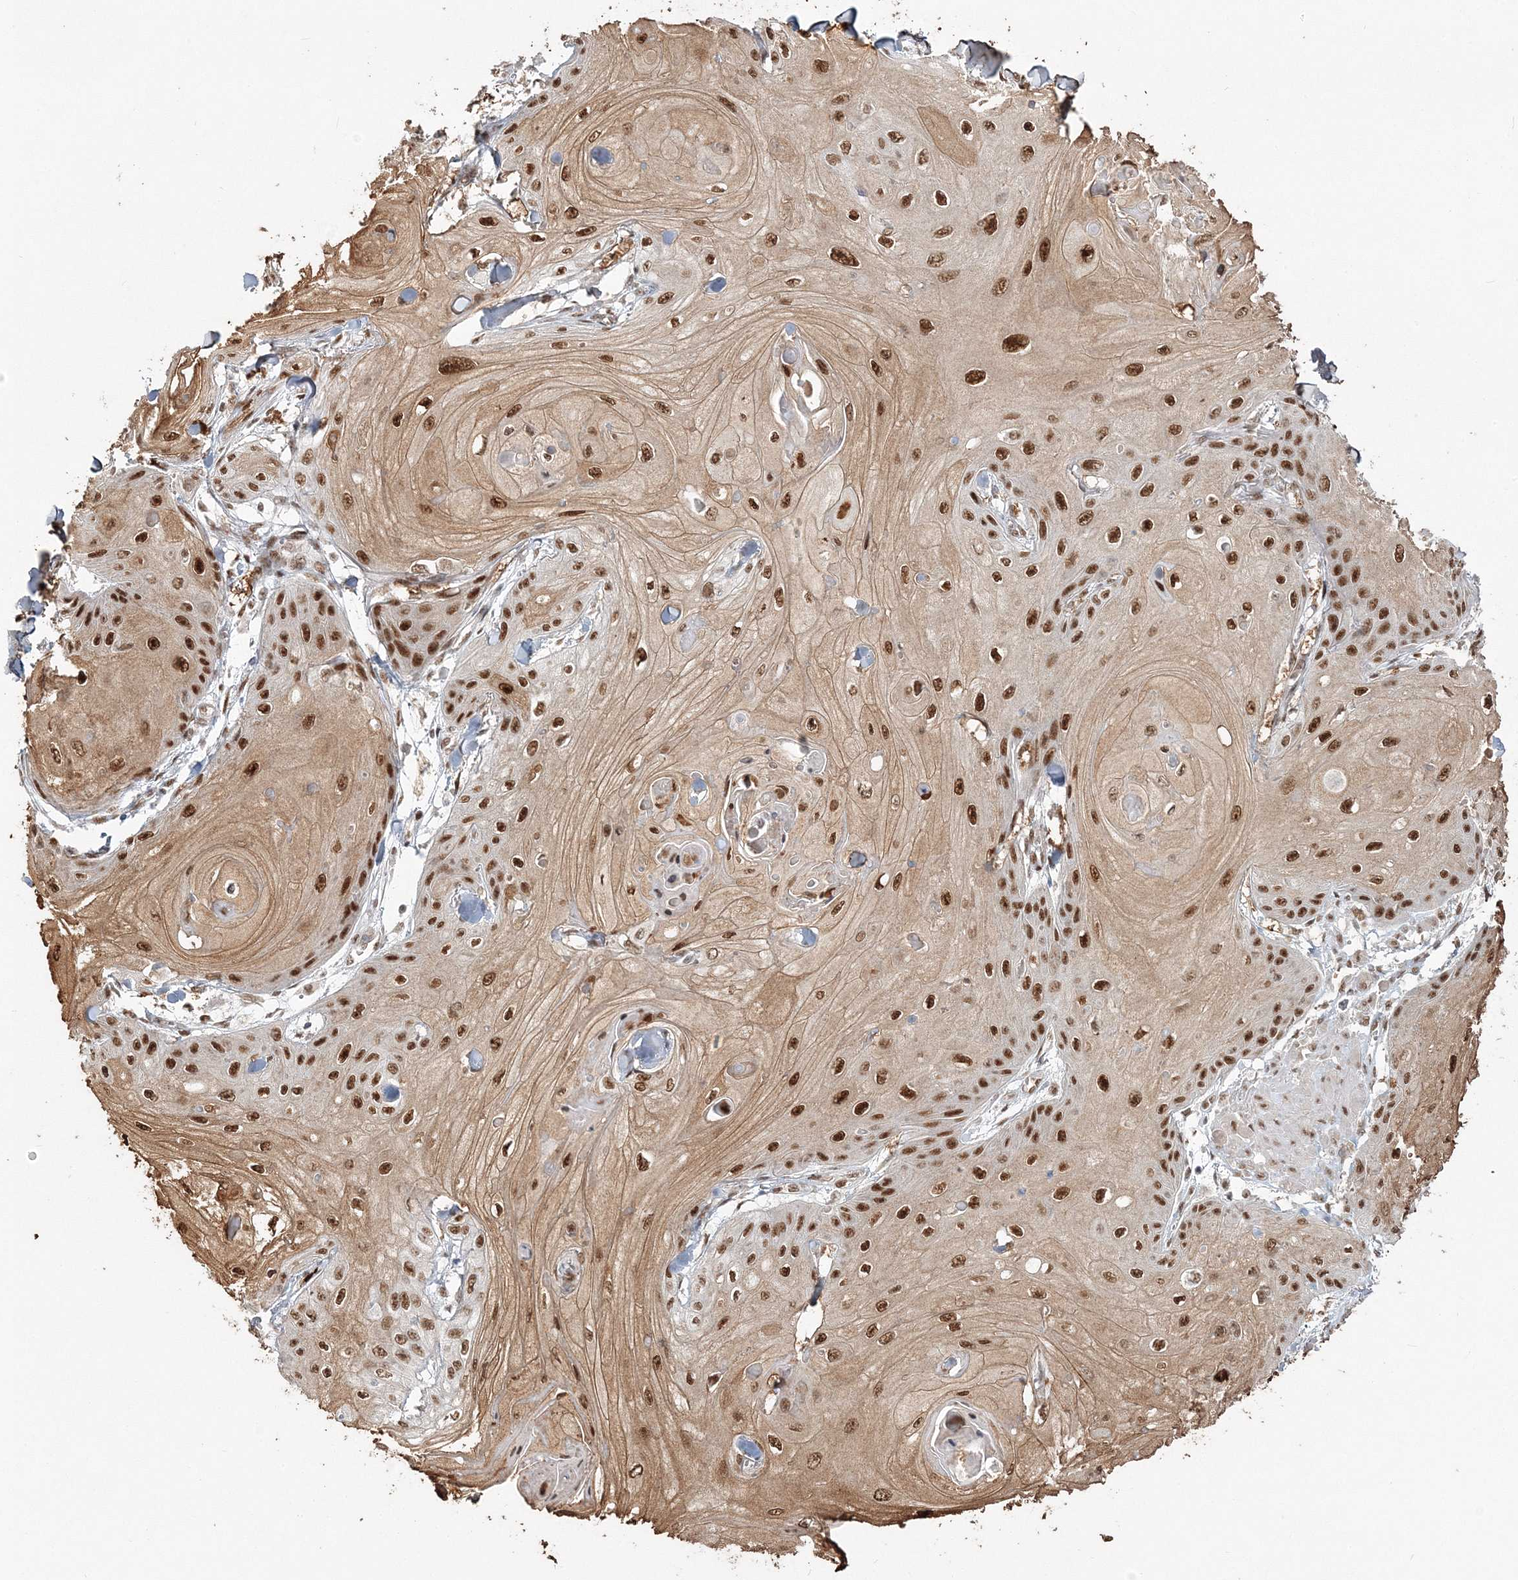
{"staining": {"intensity": "strong", "quantity": ">75%", "location": "cytoplasmic/membranous,nuclear"}, "tissue": "skin cancer", "cell_type": "Tumor cells", "image_type": "cancer", "snomed": [{"axis": "morphology", "description": "Squamous cell carcinoma, NOS"}, {"axis": "topography", "description": "Skin"}], "caption": "Immunohistochemical staining of human skin cancer (squamous cell carcinoma) exhibits high levels of strong cytoplasmic/membranous and nuclear protein expression in about >75% of tumor cells. The staining is performed using DAB brown chromogen to label protein expression. The nuclei are counter-stained blue using hematoxylin.", "gene": "QRICH1", "patient": {"sex": "male", "age": 74}}